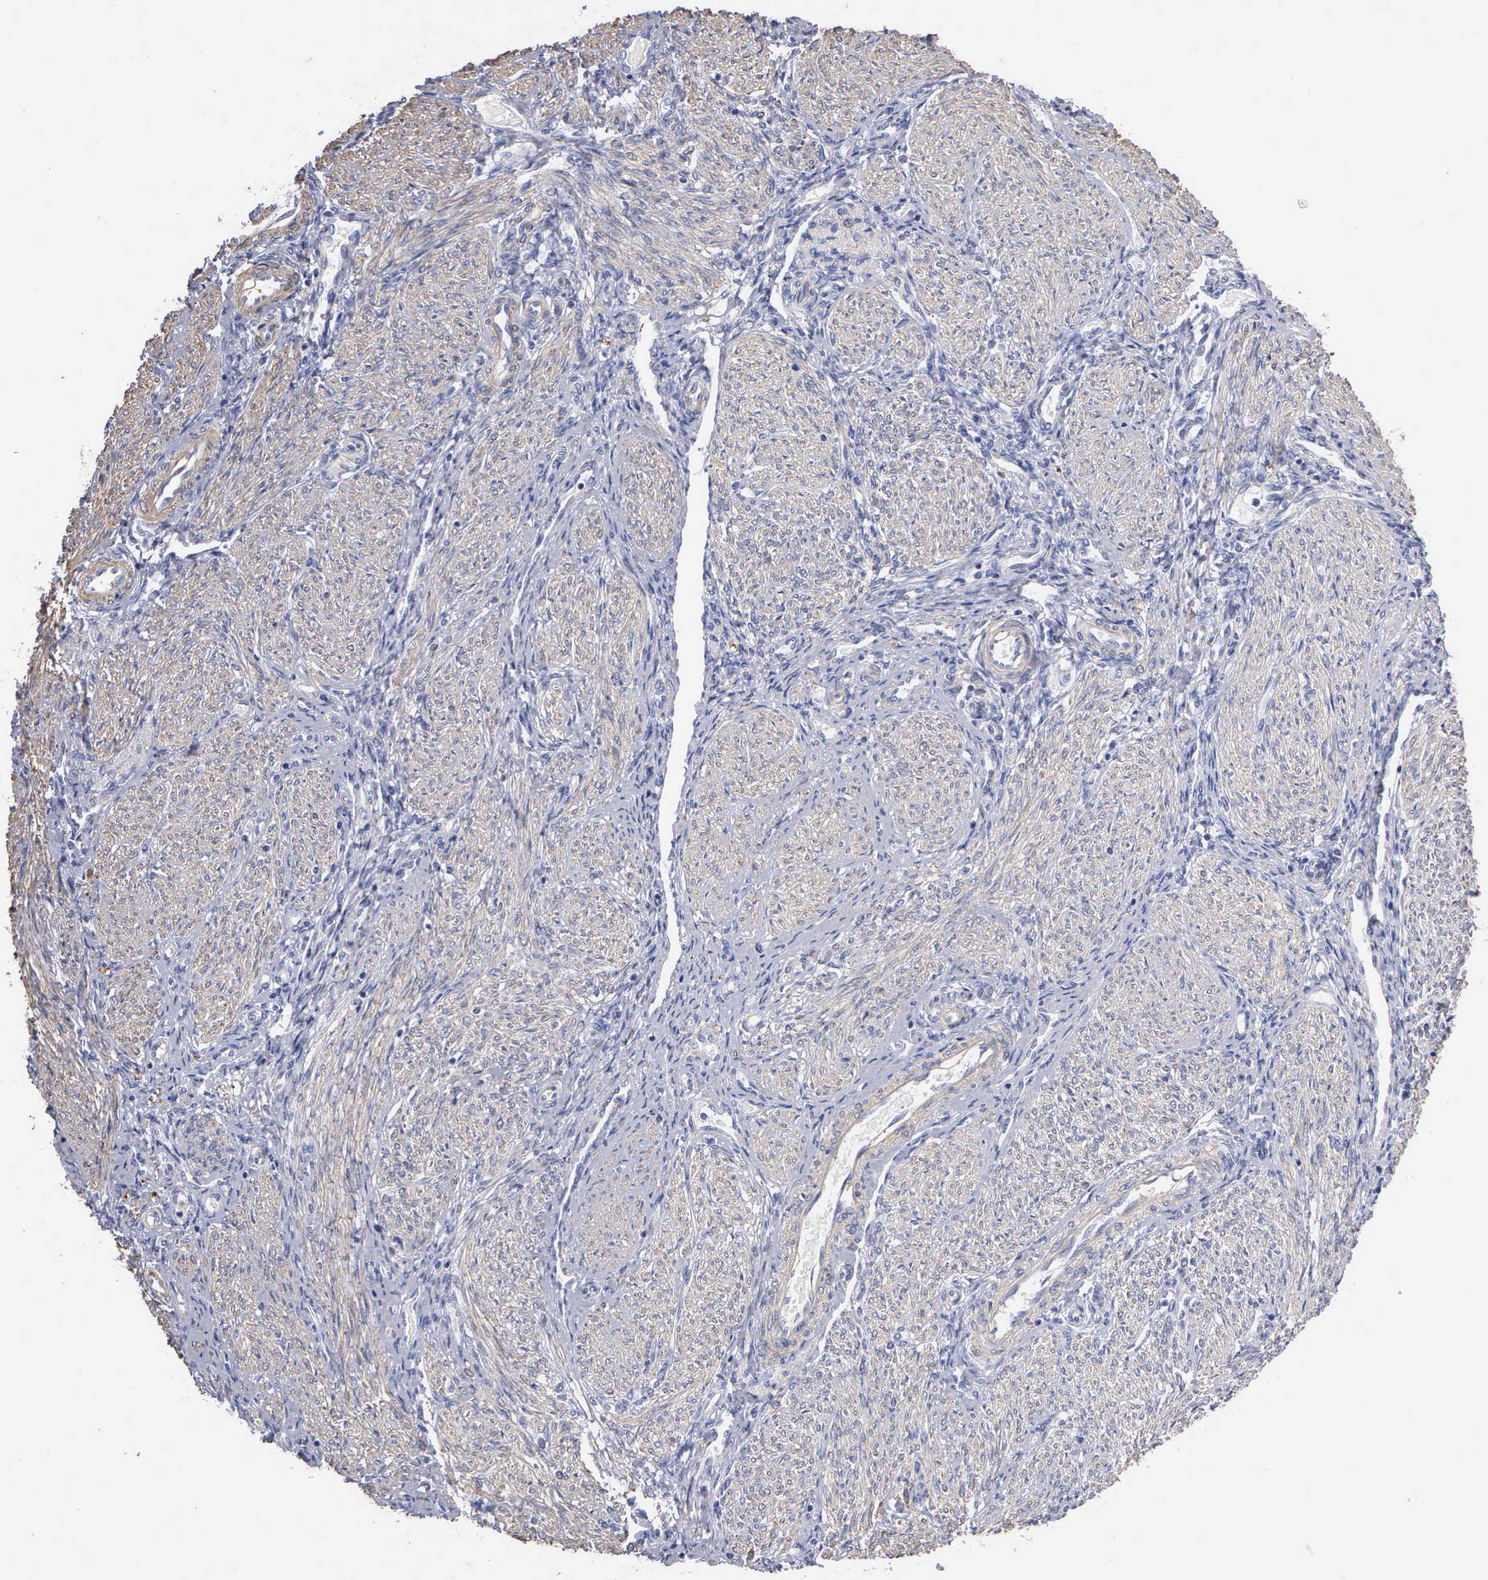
{"staining": {"intensity": "negative", "quantity": "none", "location": "none"}, "tissue": "endometrium", "cell_type": "Cells in endometrial stroma", "image_type": "normal", "snomed": [{"axis": "morphology", "description": "Normal tissue, NOS"}, {"axis": "topography", "description": "Endometrium"}], "caption": "Immunohistochemistry micrograph of benign human endometrium stained for a protein (brown), which demonstrates no positivity in cells in endometrial stroma.", "gene": "ELFN2", "patient": {"sex": "female", "age": 36}}